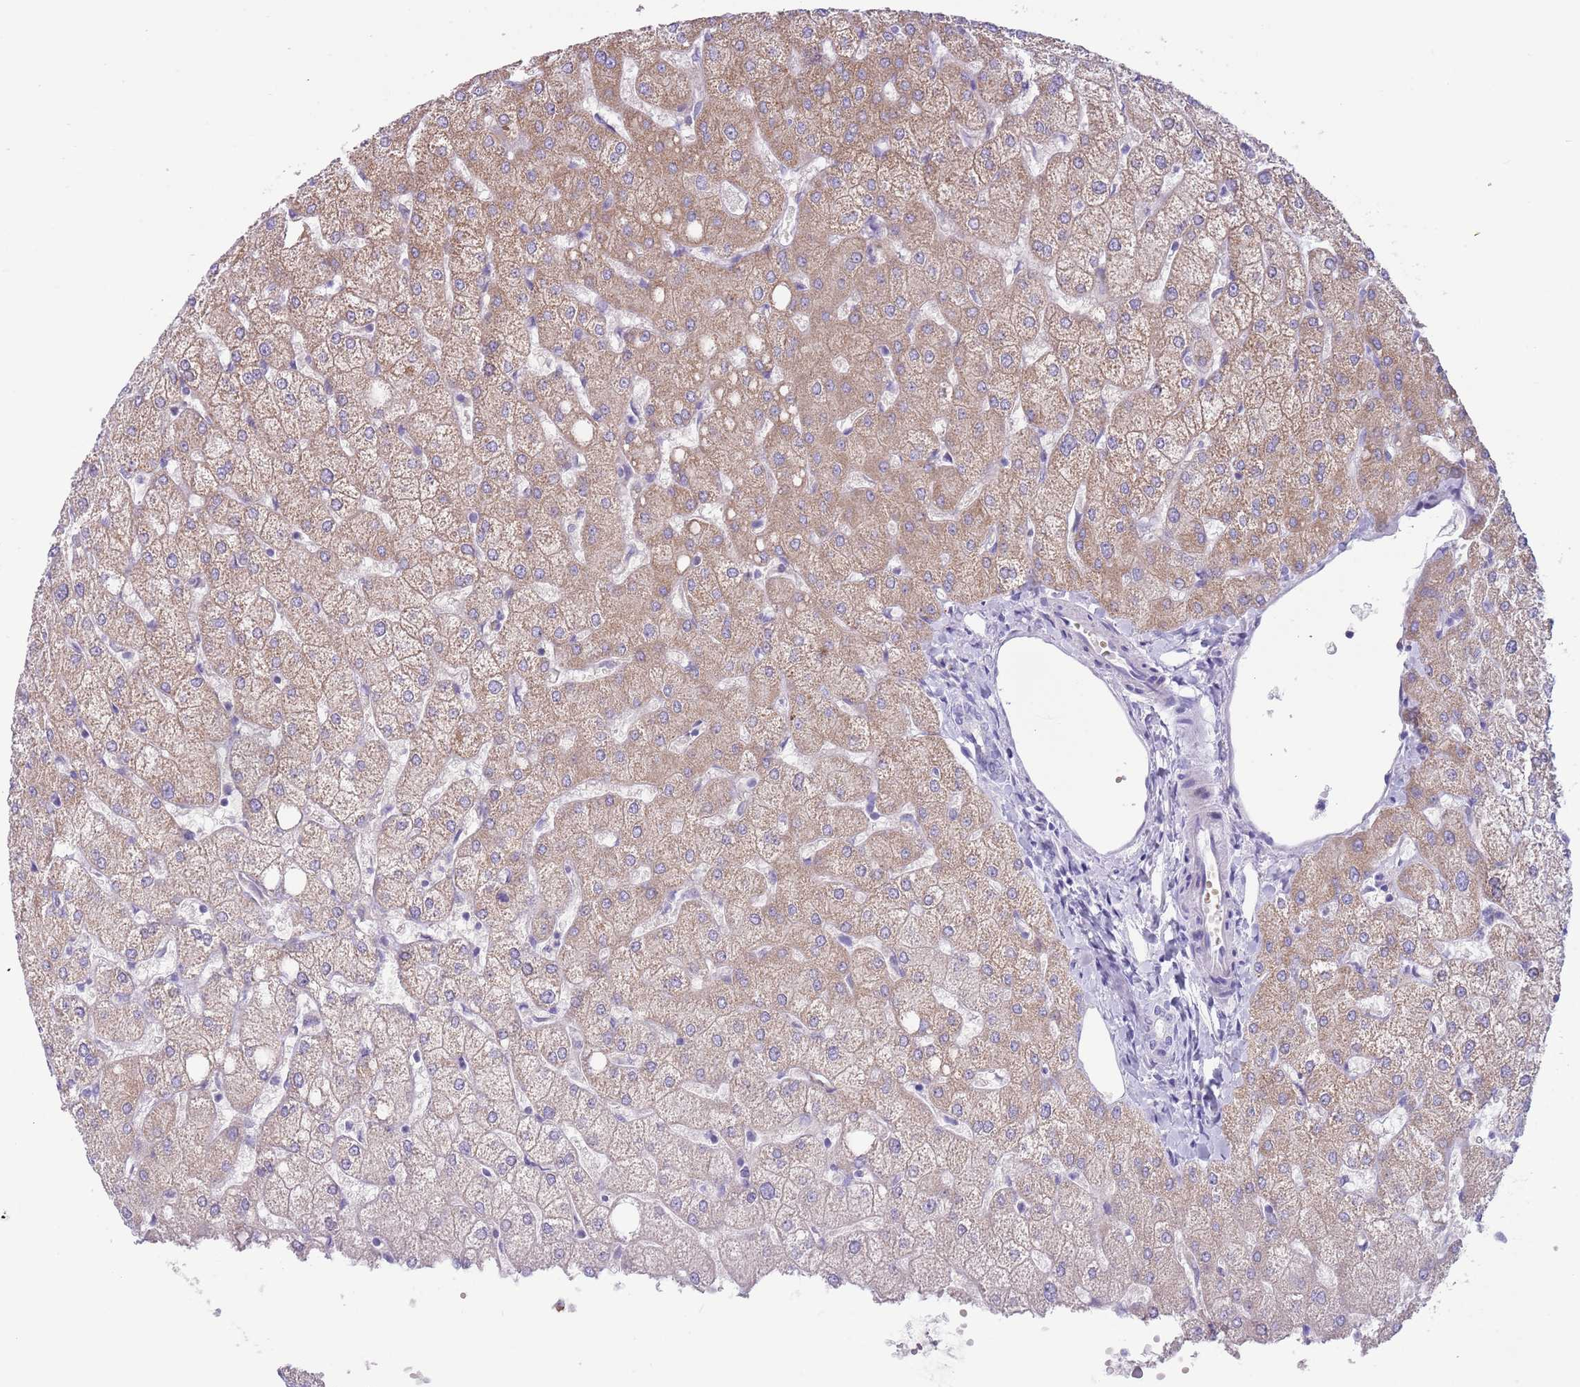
{"staining": {"intensity": "negative", "quantity": "none", "location": "none"}, "tissue": "liver", "cell_type": "Cholangiocytes", "image_type": "normal", "snomed": [{"axis": "morphology", "description": "Normal tissue, NOS"}, {"axis": "topography", "description": "Liver"}], "caption": "IHC photomicrograph of normal liver: liver stained with DAB reveals no significant protein staining in cholangiocytes. (Stains: DAB IHC with hematoxylin counter stain, Microscopy: brightfield microscopy at high magnification).", "gene": "DDHD1", "patient": {"sex": "female", "age": 54}}